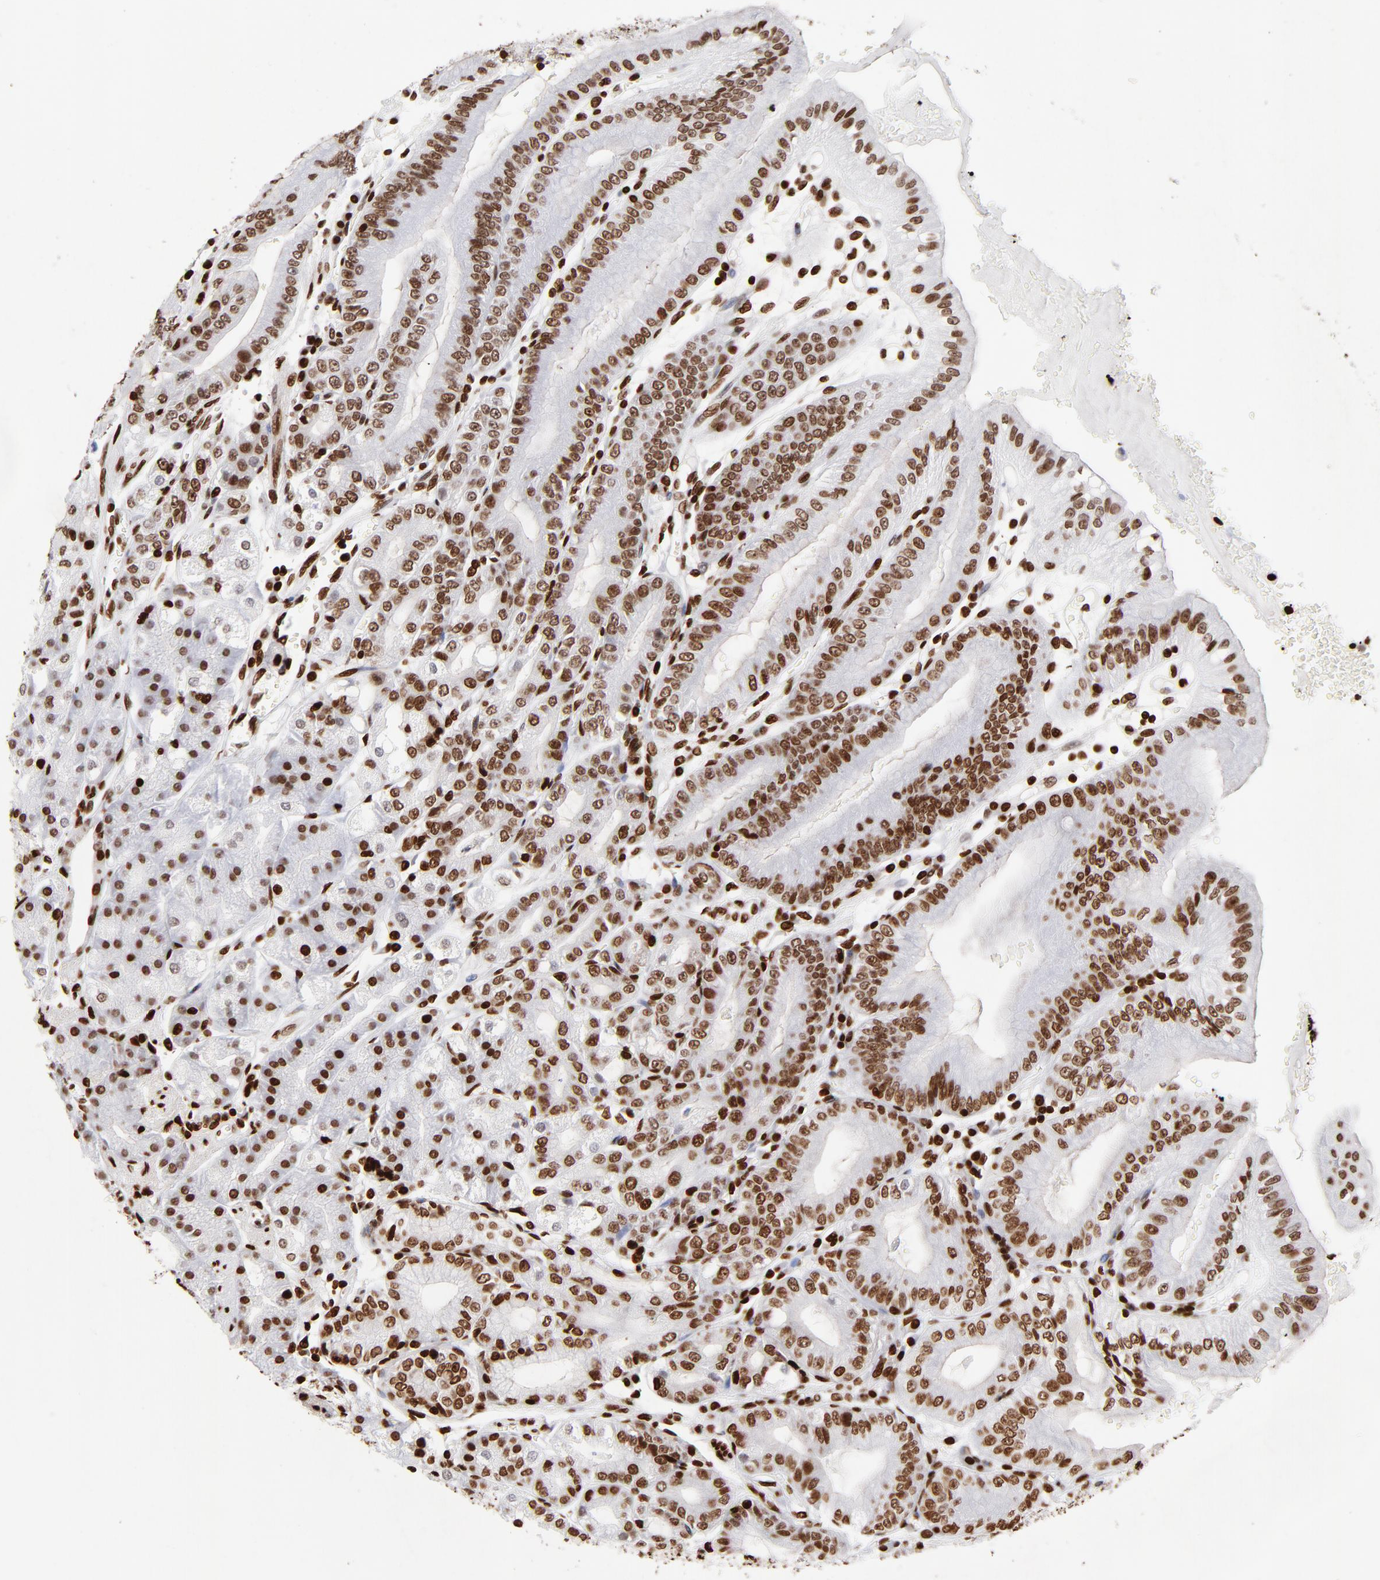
{"staining": {"intensity": "strong", "quantity": ">75%", "location": "nuclear"}, "tissue": "stomach", "cell_type": "Glandular cells", "image_type": "normal", "snomed": [{"axis": "morphology", "description": "Normal tissue, NOS"}, {"axis": "topography", "description": "Stomach, lower"}], "caption": "Brown immunohistochemical staining in benign human stomach reveals strong nuclear expression in approximately >75% of glandular cells. Using DAB (brown) and hematoxylin (blue) stains, captured at high magnification using brightfield microscopy.", "gene": "FBH1", "patient": {"sex": "male", "age": 71}}